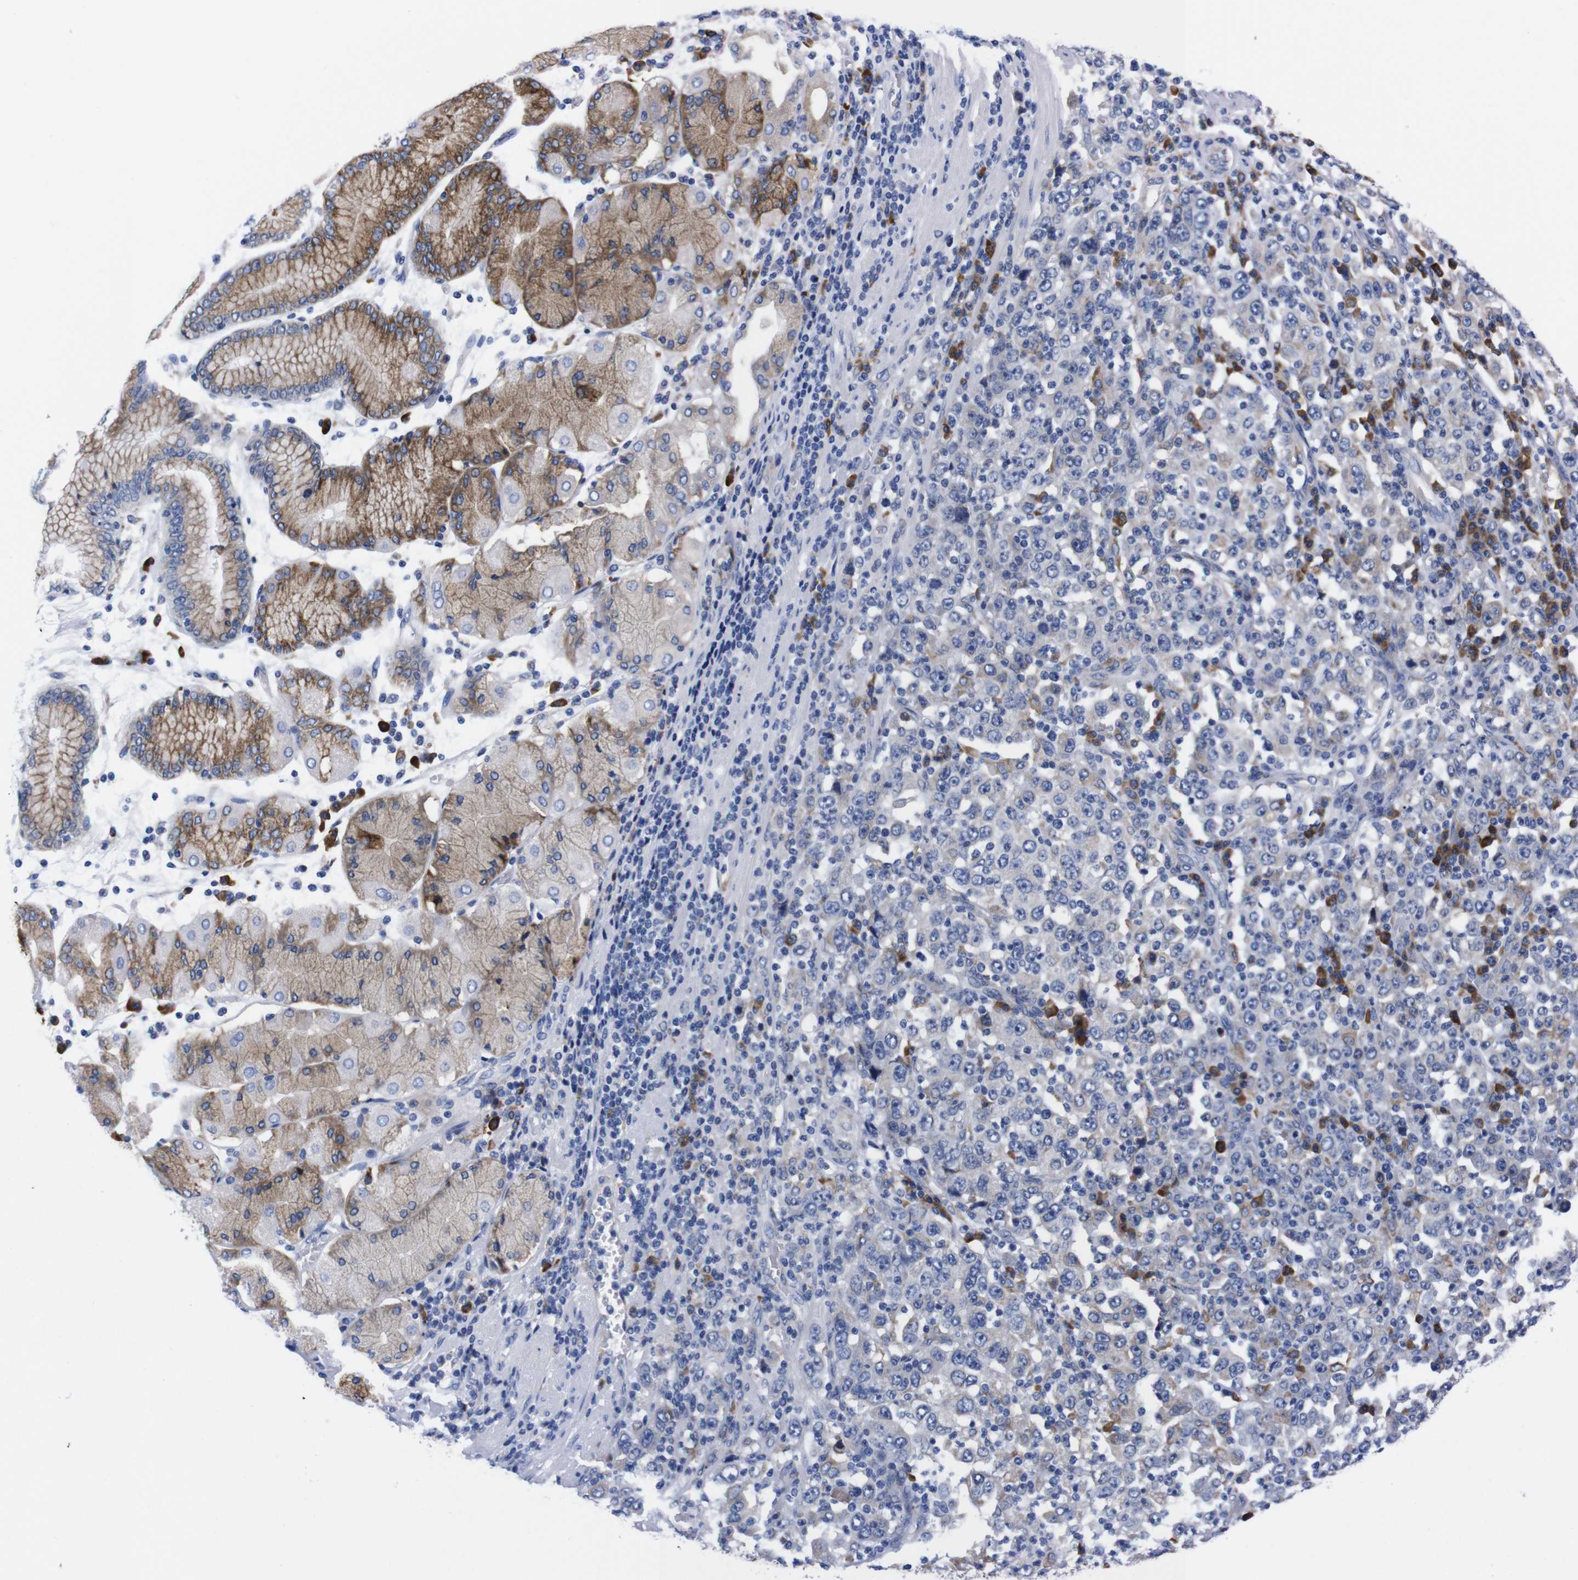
{"staining": {"intensity": "negative", "quantity": "none", "location": "none"}, "tissue": "stomach cancer", "cell_type": "Tumor cells", "image_type": "cancer", "snomed": [{"axis": "morphology", "description": "Normal tissue, NOS"}, {"axis": "morphology", "description": "Adenocarcinoma, NOS"}, {"axis": "topography", "description": "Stomach, upper"}, {"axis": "topography", "description": "Stomach"}], "caption": "Tumor cells show no significant staining in stomach cancer (adenocarcinoma). (DAB (3,3'-diaminobenzidine) immunohistochemistry visualized using brightfield microscopy, high magnification).", "gene": "NEBL", "patient": {"sex": "male", "age": 59}}